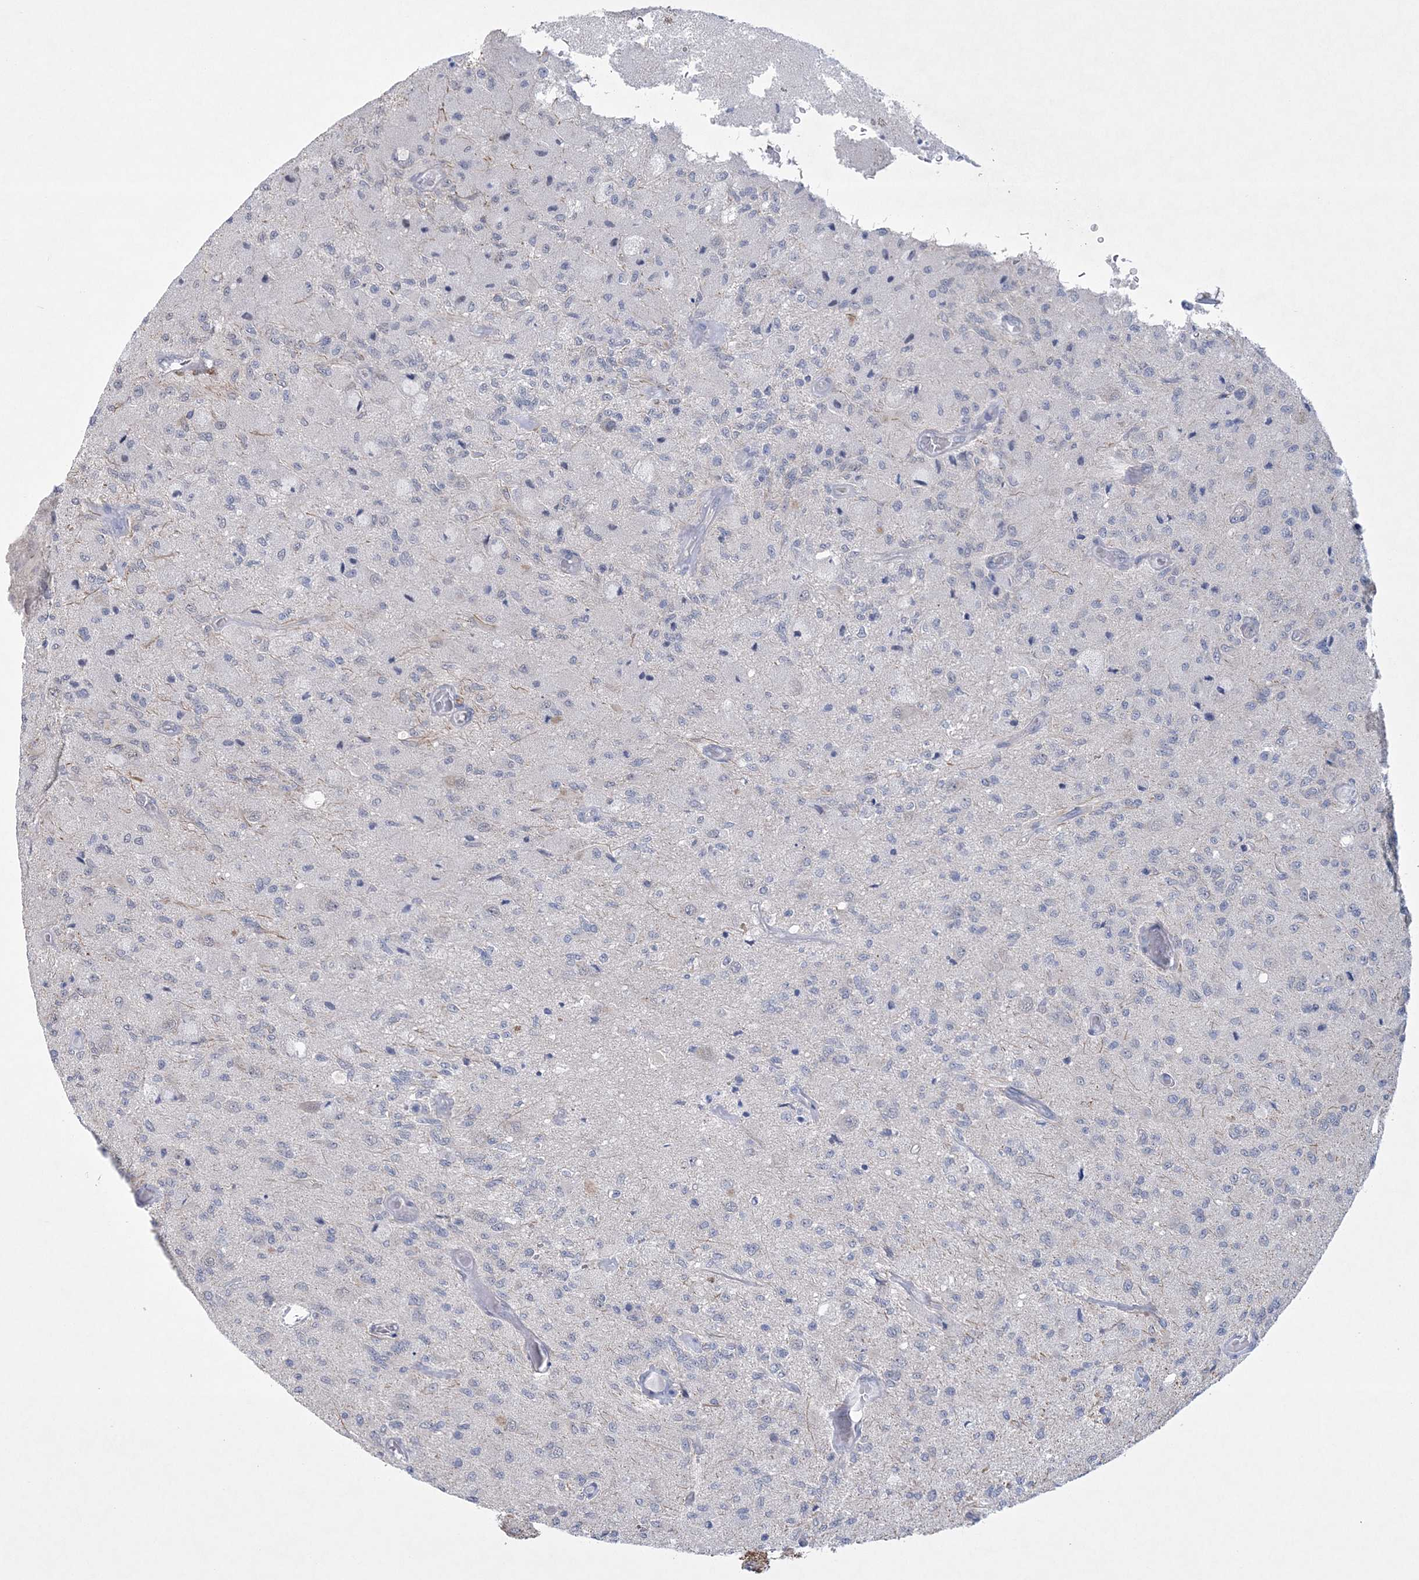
{"staining": {"intensity": "negative", "quantity": "none", "location": "none"}, "tissue": "glioma", "cell_type": "Tumor cells", "image_type": "cancer", "snomed": [{"axis": "morphology", "description": "Normal tissue, NOS"}, {"axis": "morphology", "description": "Glioma, malignant, High grade"}, {"axis": "topography", "description": "Cerebral cortex"}], "caption": "This is an immunohistochemistry (IHC) histopathology image of malignant glioma (high-grade). There is no staining in tumor cells.", "gene": "DPCD", "patient": {"sex": "male", "age": 77}}